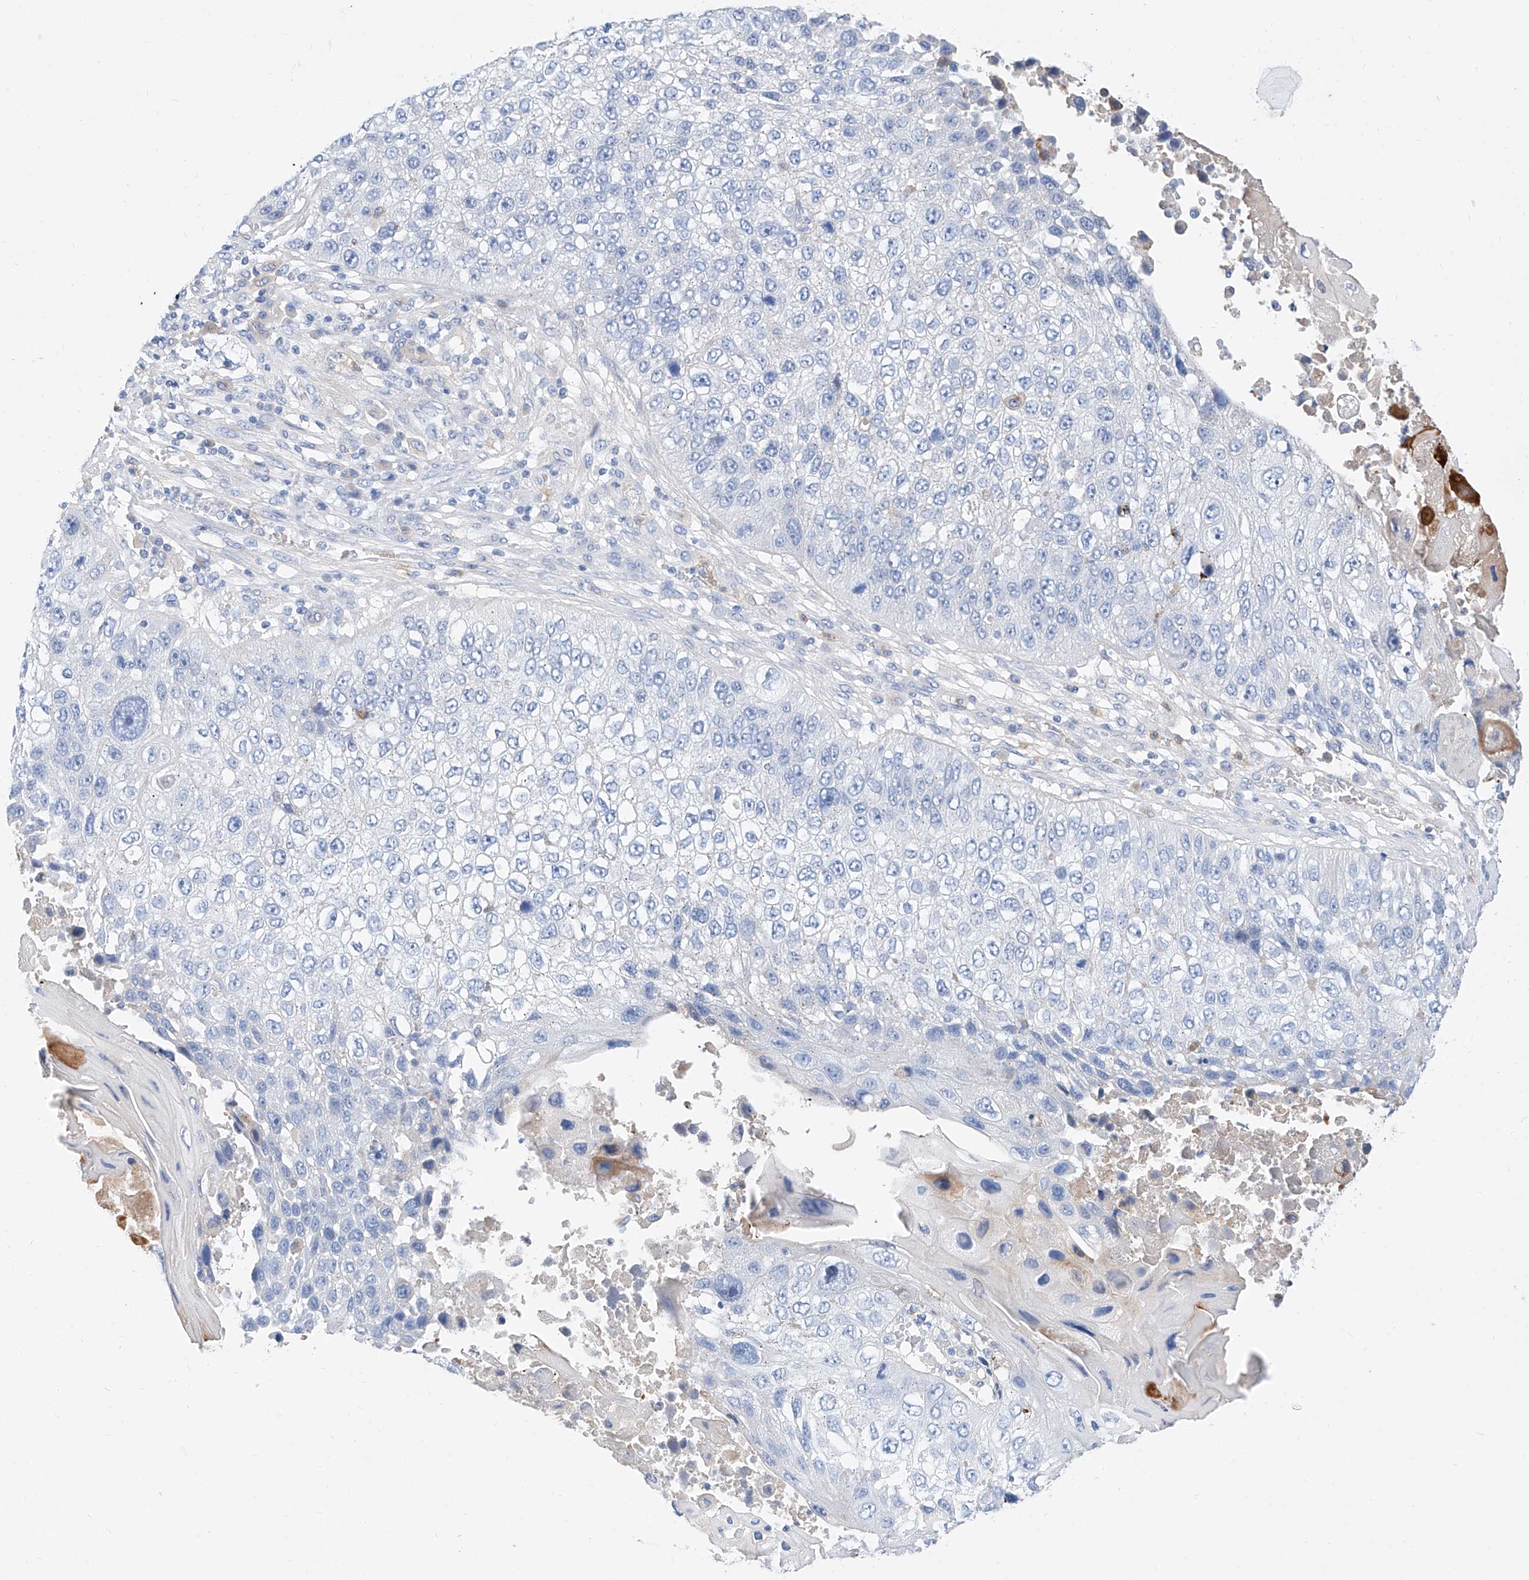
{"staining": {"intensity": "negative", "quantity": "none", "location": "none"}, "tissue": "lung cancer", "cell_type": "Tumor cells", "image_type": "cancer", "snomed": [{"axis": "morphology", "description": "Squamous cell carcinoma, NOS"}, {"axis": "topography", "description": "Lung"}], "caption": "Protein analysis of lung squamous cell carcinoma exhibits no significant positivity in tumor cells.", "gene": "SLC25A29", "patient": {"sex": "male", "age": 61}}